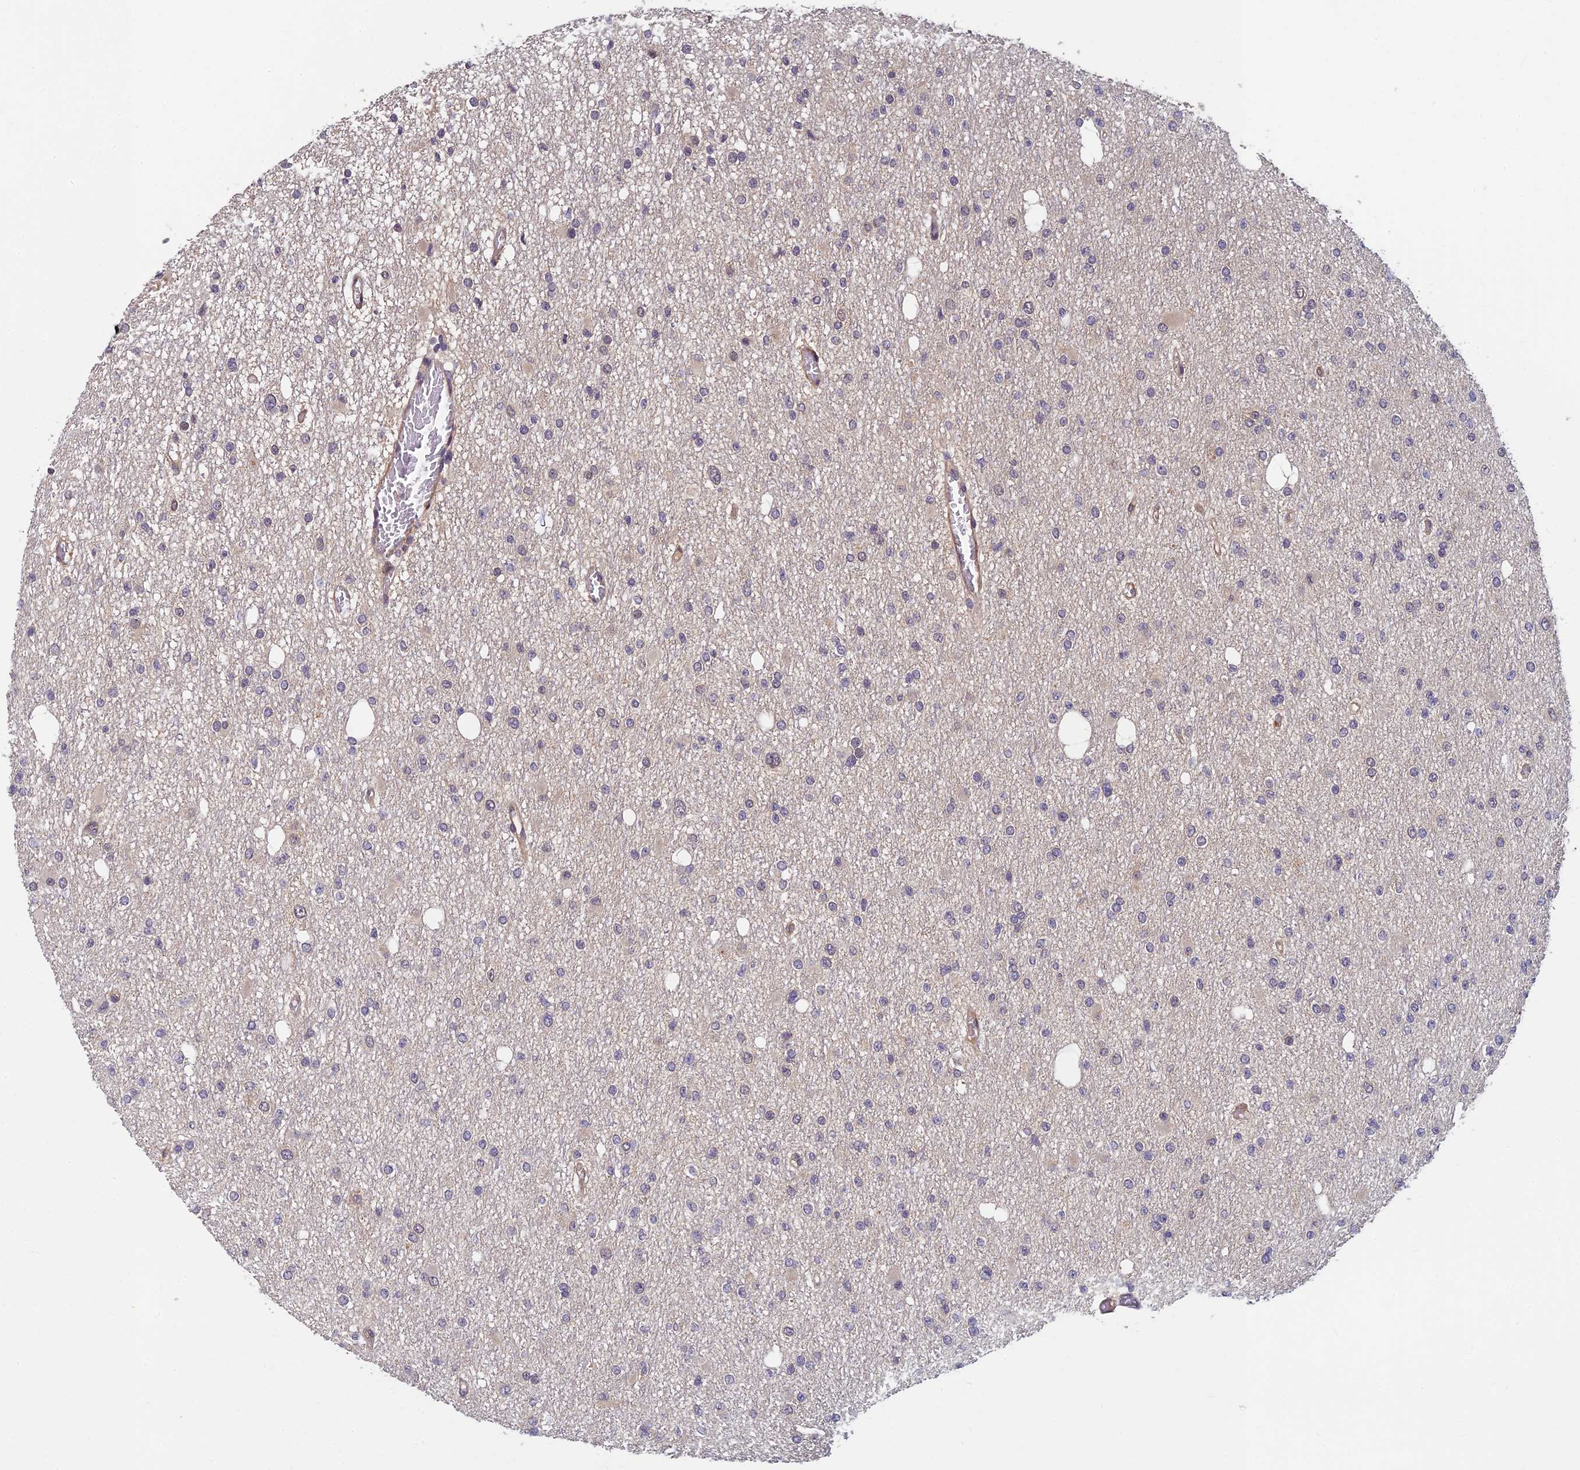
{"staining": {"intensity": "negative", "quantity": "none", "location": "none"}, "tissue": "glioma", "cell_type": "Tumor cells", "image_type": "cancer", "snomed": [{"axis": "morphology", "description": "Glioma, malignant, Low grade"}, {"axis": "topography", "description": "Brain"}], "caption": "Immunohistochemistry (IHC) of human malignant glioma (low-grade) shows no staining in tumor cells.", "gene": "PIKFYVE", "patient": {"sex": "female", "age": 22}}